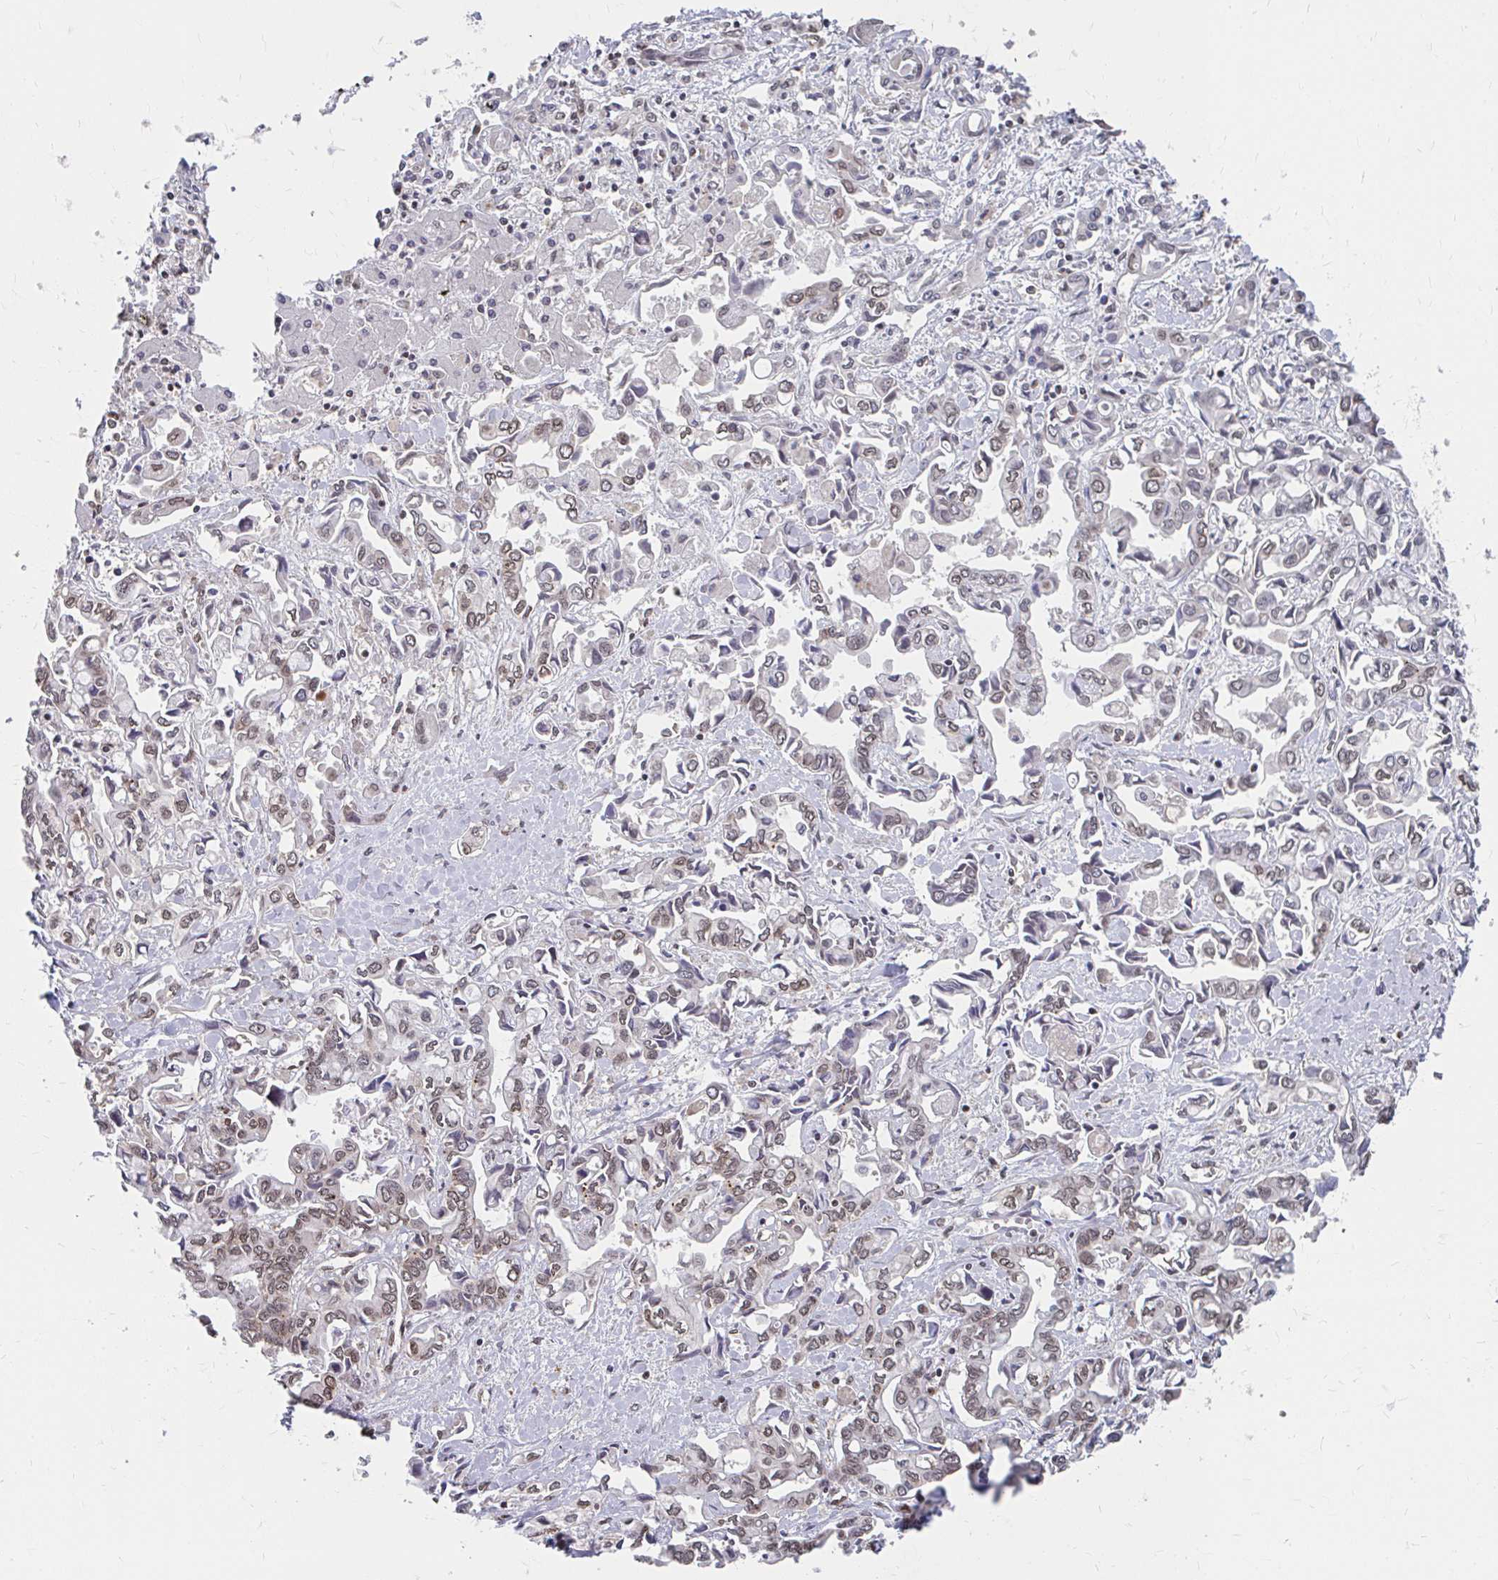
{"staining": {"intensity": "weak", "quantity": "<25%", "location": "cytoplasmic/membranous,nuclear"}, "tissue": "liver cancer", "cell_type": "Tumor cells", "image_type": "cancer", "snomed": [{"axis": "morphology", "description": "Cholangiocarcinoma"}, {"axis": "topography", "description": "Liver"}], "caption": "Tumor cells are negative for brown protein staining in liver cancer (cholangiocarcinoma).", "gene": "XPO1", "patient": {"sex": "female", "age": 64}}